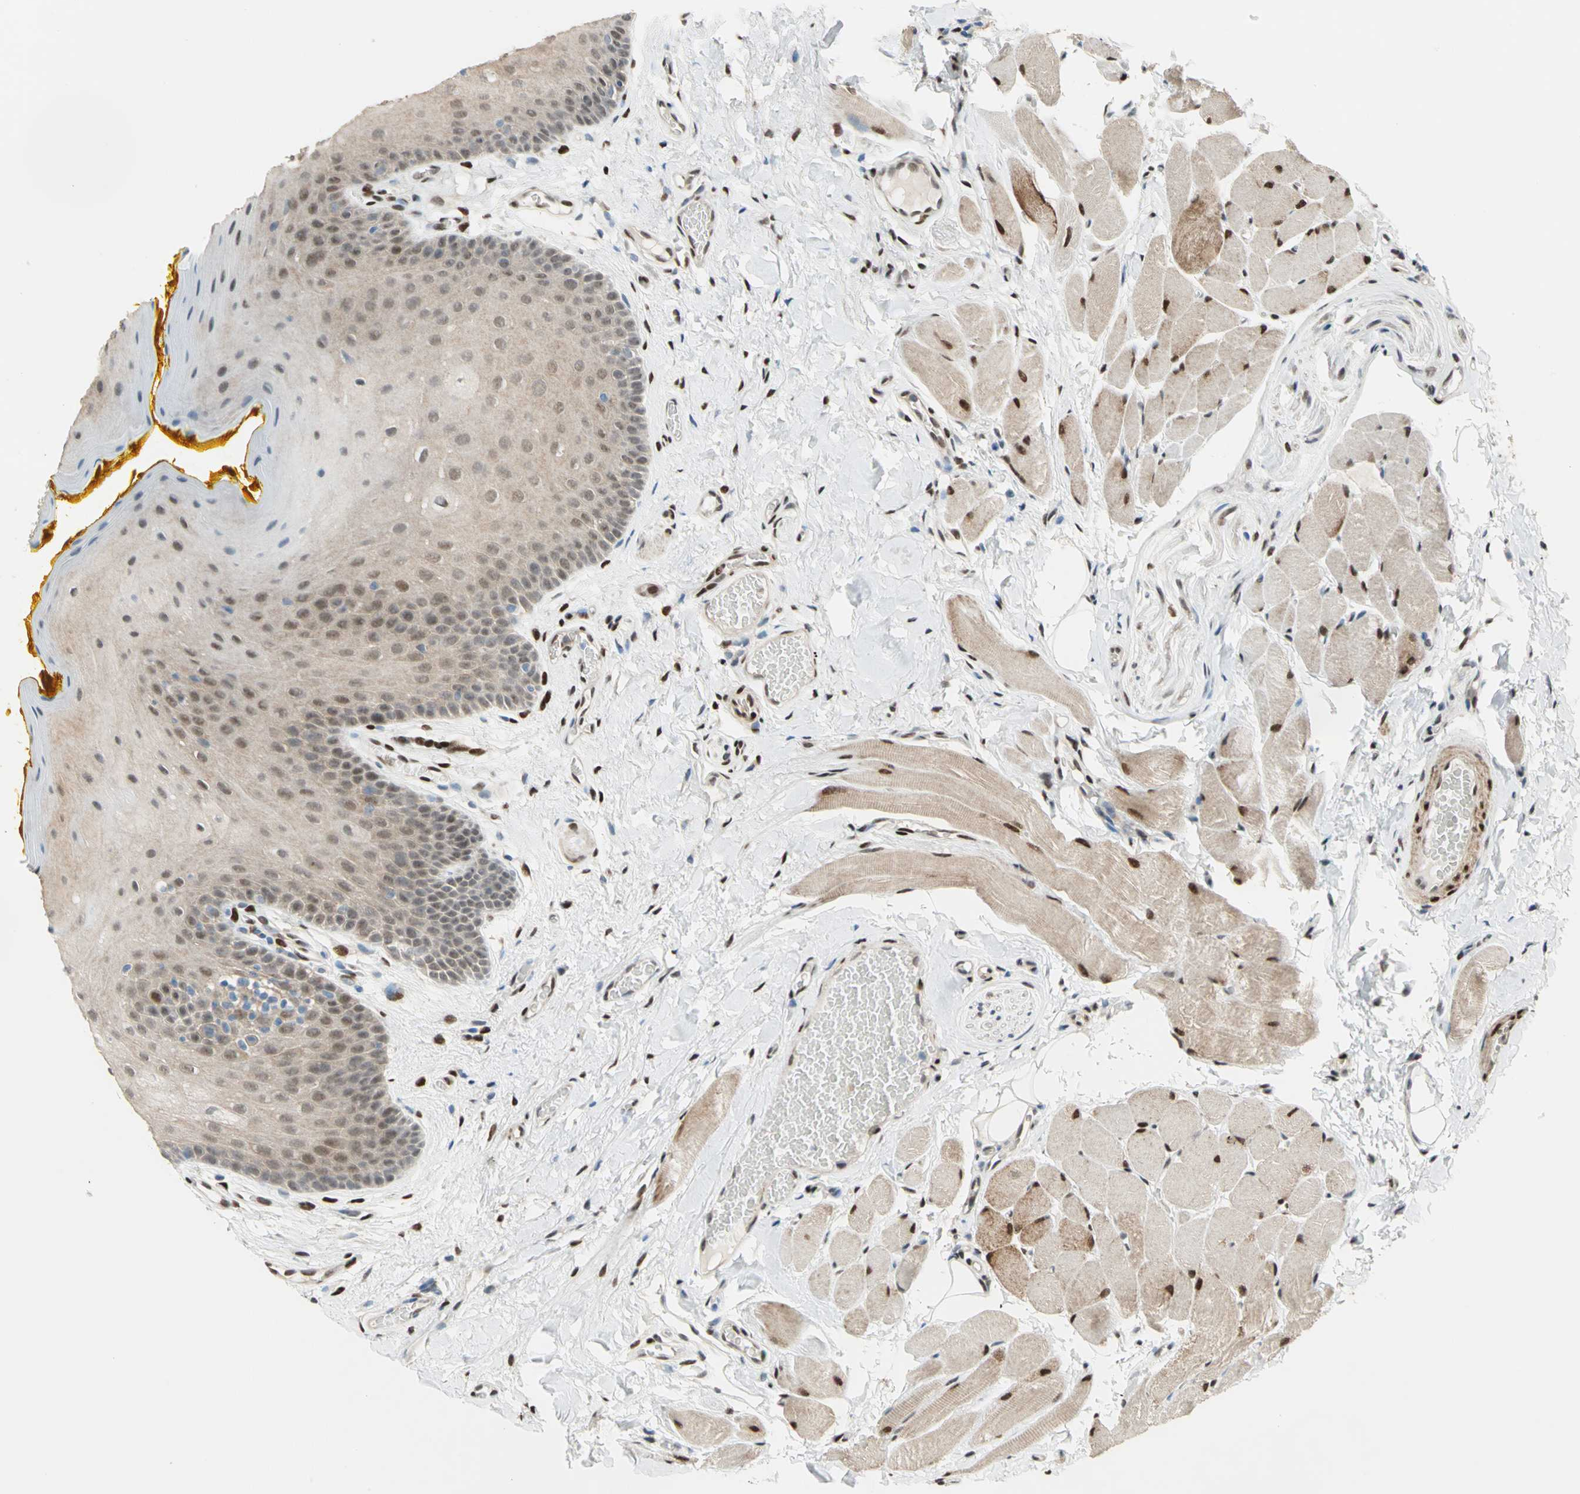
{"staining": {"intensity": "weak", "quantity": ">75%", "location": "cytoplasmic/membranous,nuclear"}, "tissue": "oral mucosa", "cell_type": "Squamous epithelial cells", "image_type": "normal", "snomed": [{"axis": "morphology", "description": "Normal tissue, NOS"}, {"axis": "topography", "description": "Oral tissue"}], "caption": "The immunohistochemical stain shows weak cytoplasmic/membranous,nuclear expression in squamous epithelial cells of benign oral mucosa.", "gene": "RBFOX2", "patient": {"sex": "male", "age": 54}}